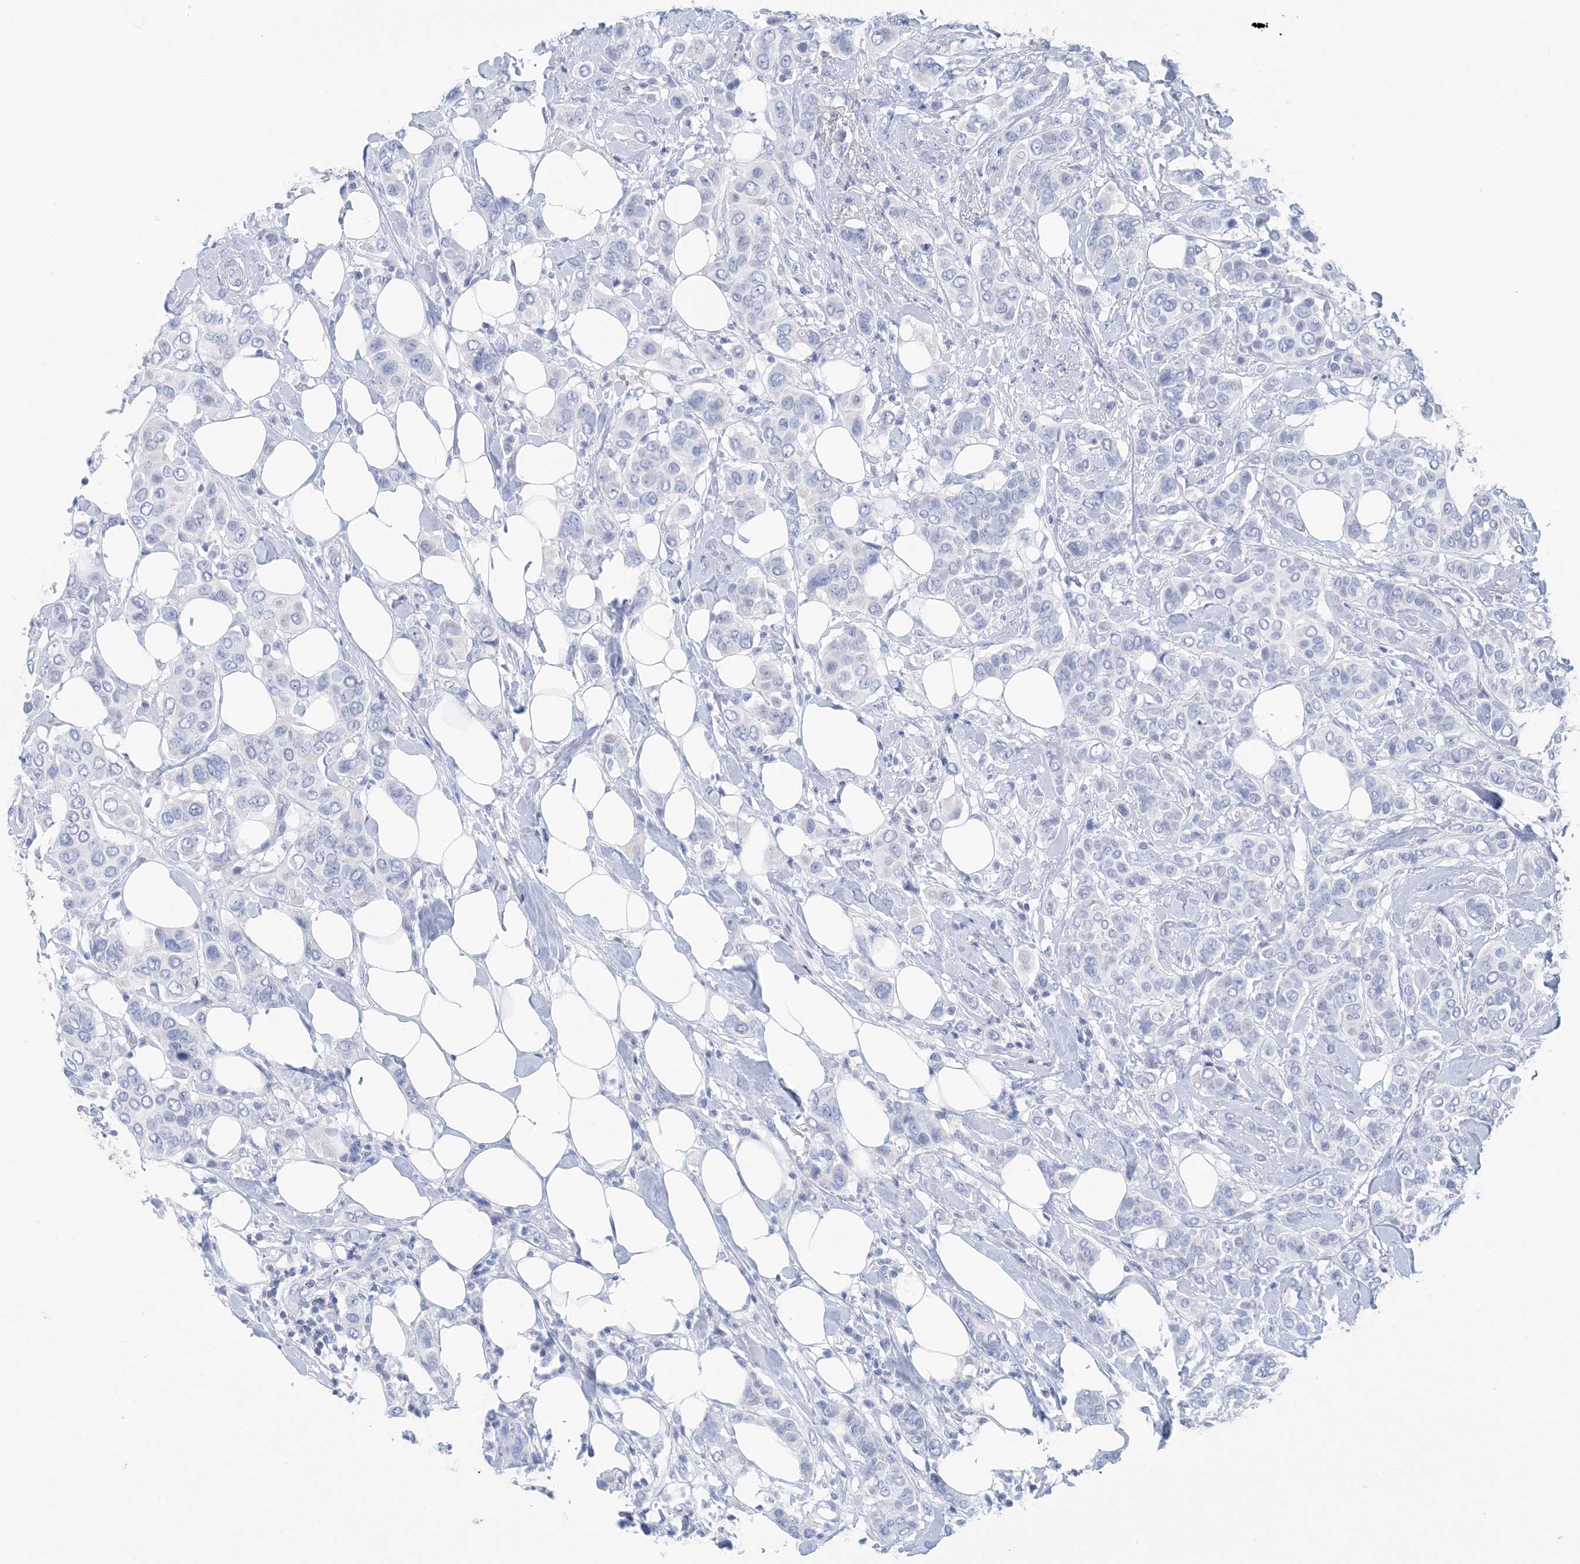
{"staining": {"intensity": "negative", "quantity": "none", "location": "none"}, "tissue": "breast cancer", "cell_type": "Tumor cells", "image_type": "cancer", "snomed": [{"axis": "morphology", "description": "Lobular carcinoma"}, {"axis": "topography", "description": "Breast"}], "caption": "Tumor cells show no significant positivity in breast cancer (lobular carcinoma).", "gene": "SH3YL1", "patient": {"sex": "female", "age": 51}}